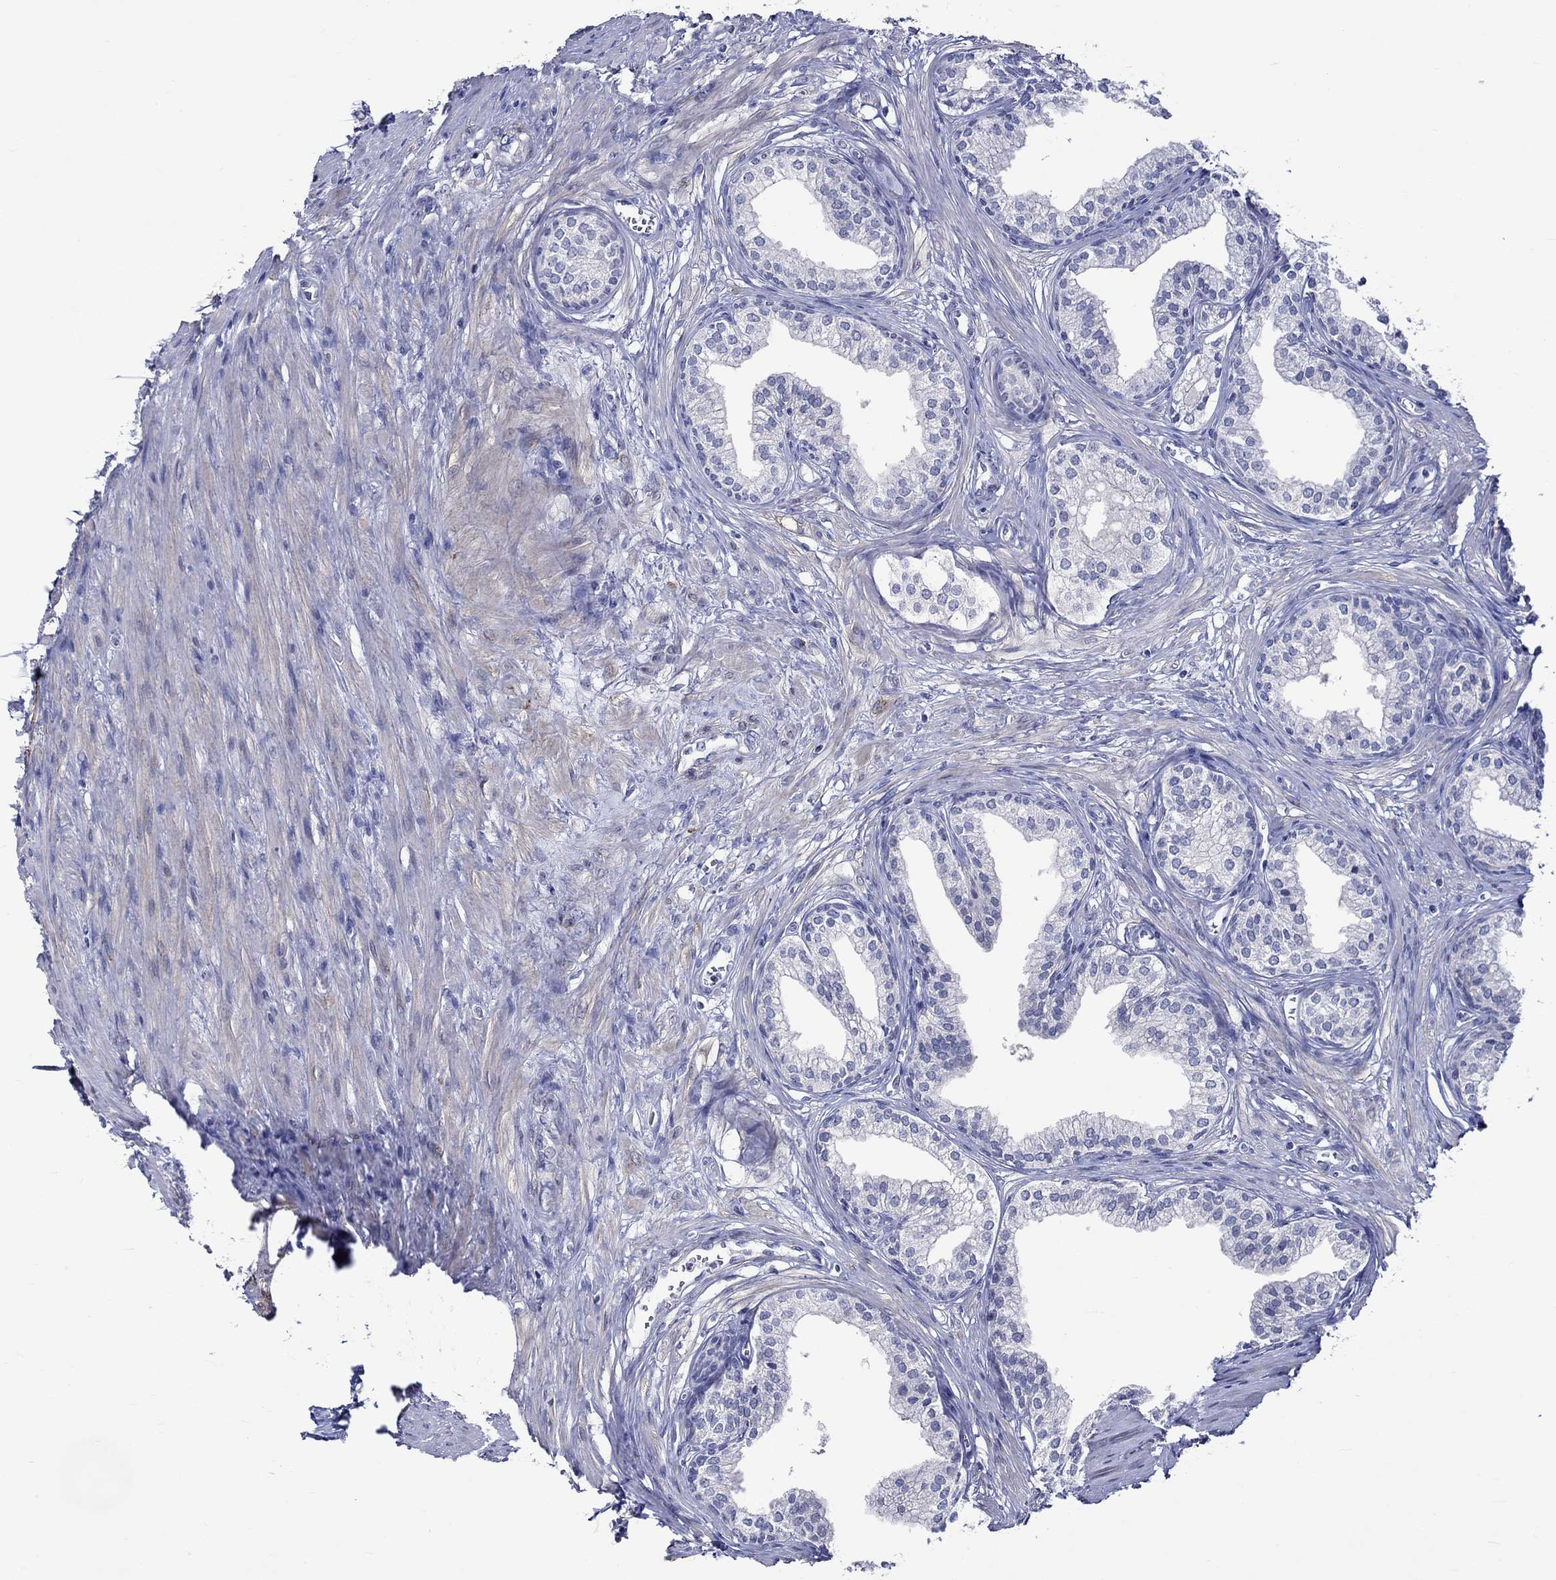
{"staining": {"intensity": "negative", "quantity": "none", "location": "none"}, "tissue": "prostate", "cell_type": "Glandular cells", "image_type": "normal", "snomed": [{"axis": "morphology", "description": "Normal tissue, NOS"}, {"axis": "topography", "description": "Prostate"}], "caption": "Protein analysis of normal prostate demonstrates no significant staining in glandular cells.", "gene": "CRYAB", "patient": {"sex": "male", "age": 65}}